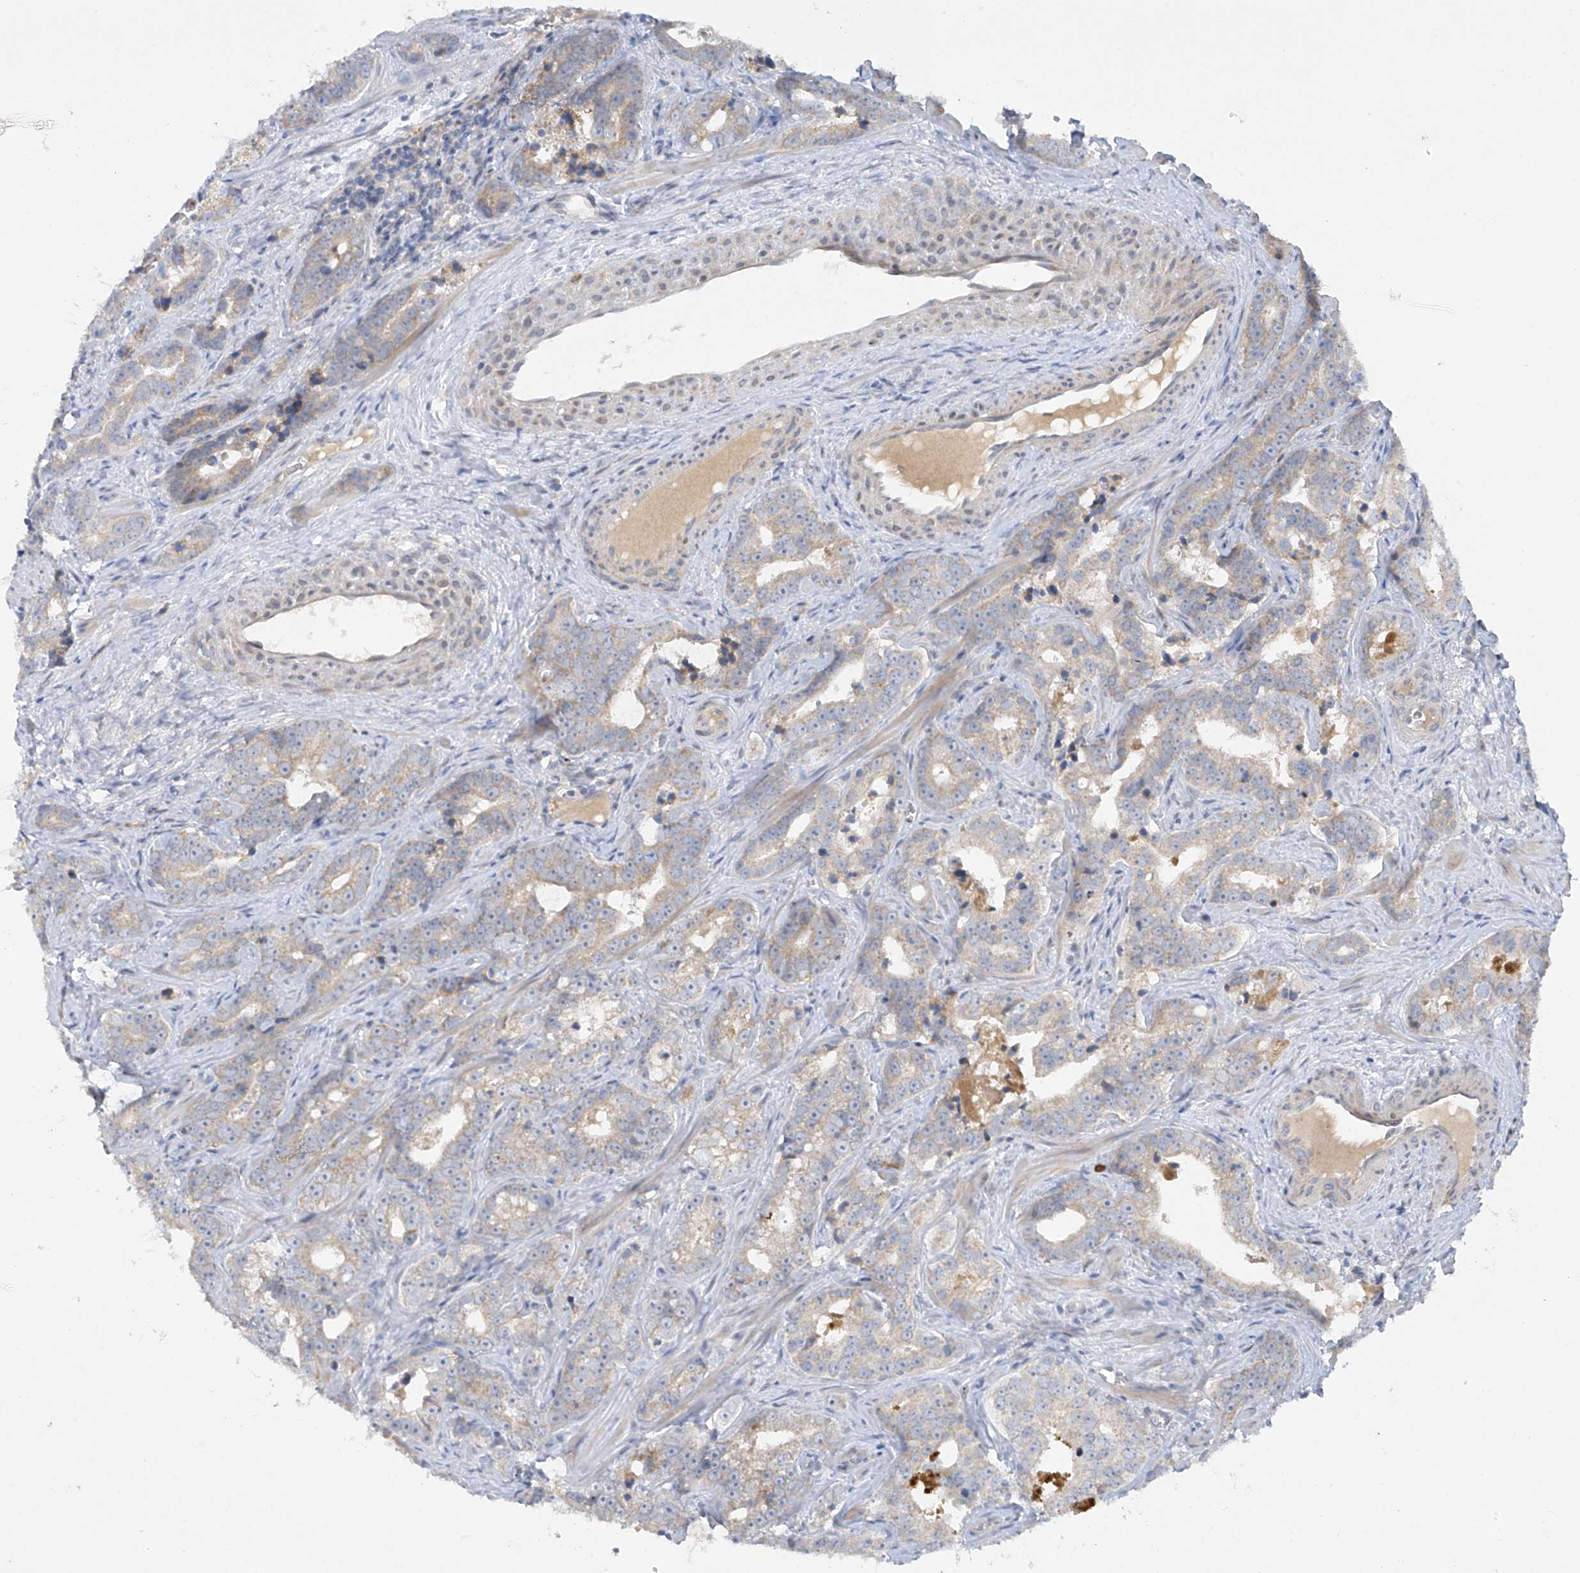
{"staining": {"intensity": "weak", "quantity": "<25%", "location": "cytoplasmic/membranous"}, "tissue": "prostate cancer", "cell_type": "Tumor cells", "image_type": "cancer", "snomed": [{"axis": "morphology", "description": "Adenocarcinoma, High grade"}, {"axis": "topography", "description": "Prostate"}], "caption": "Immunohistochemical staining of prostate cancer (adenocarcinoma (high-grade)) shows no significant expression in tumor cells. (DAB immunohistochemistry (IHC) visualized using brightfield microscopy, high magnification).", "gene": "METTL18", "patient": {"sex": "male", "age": 62}}